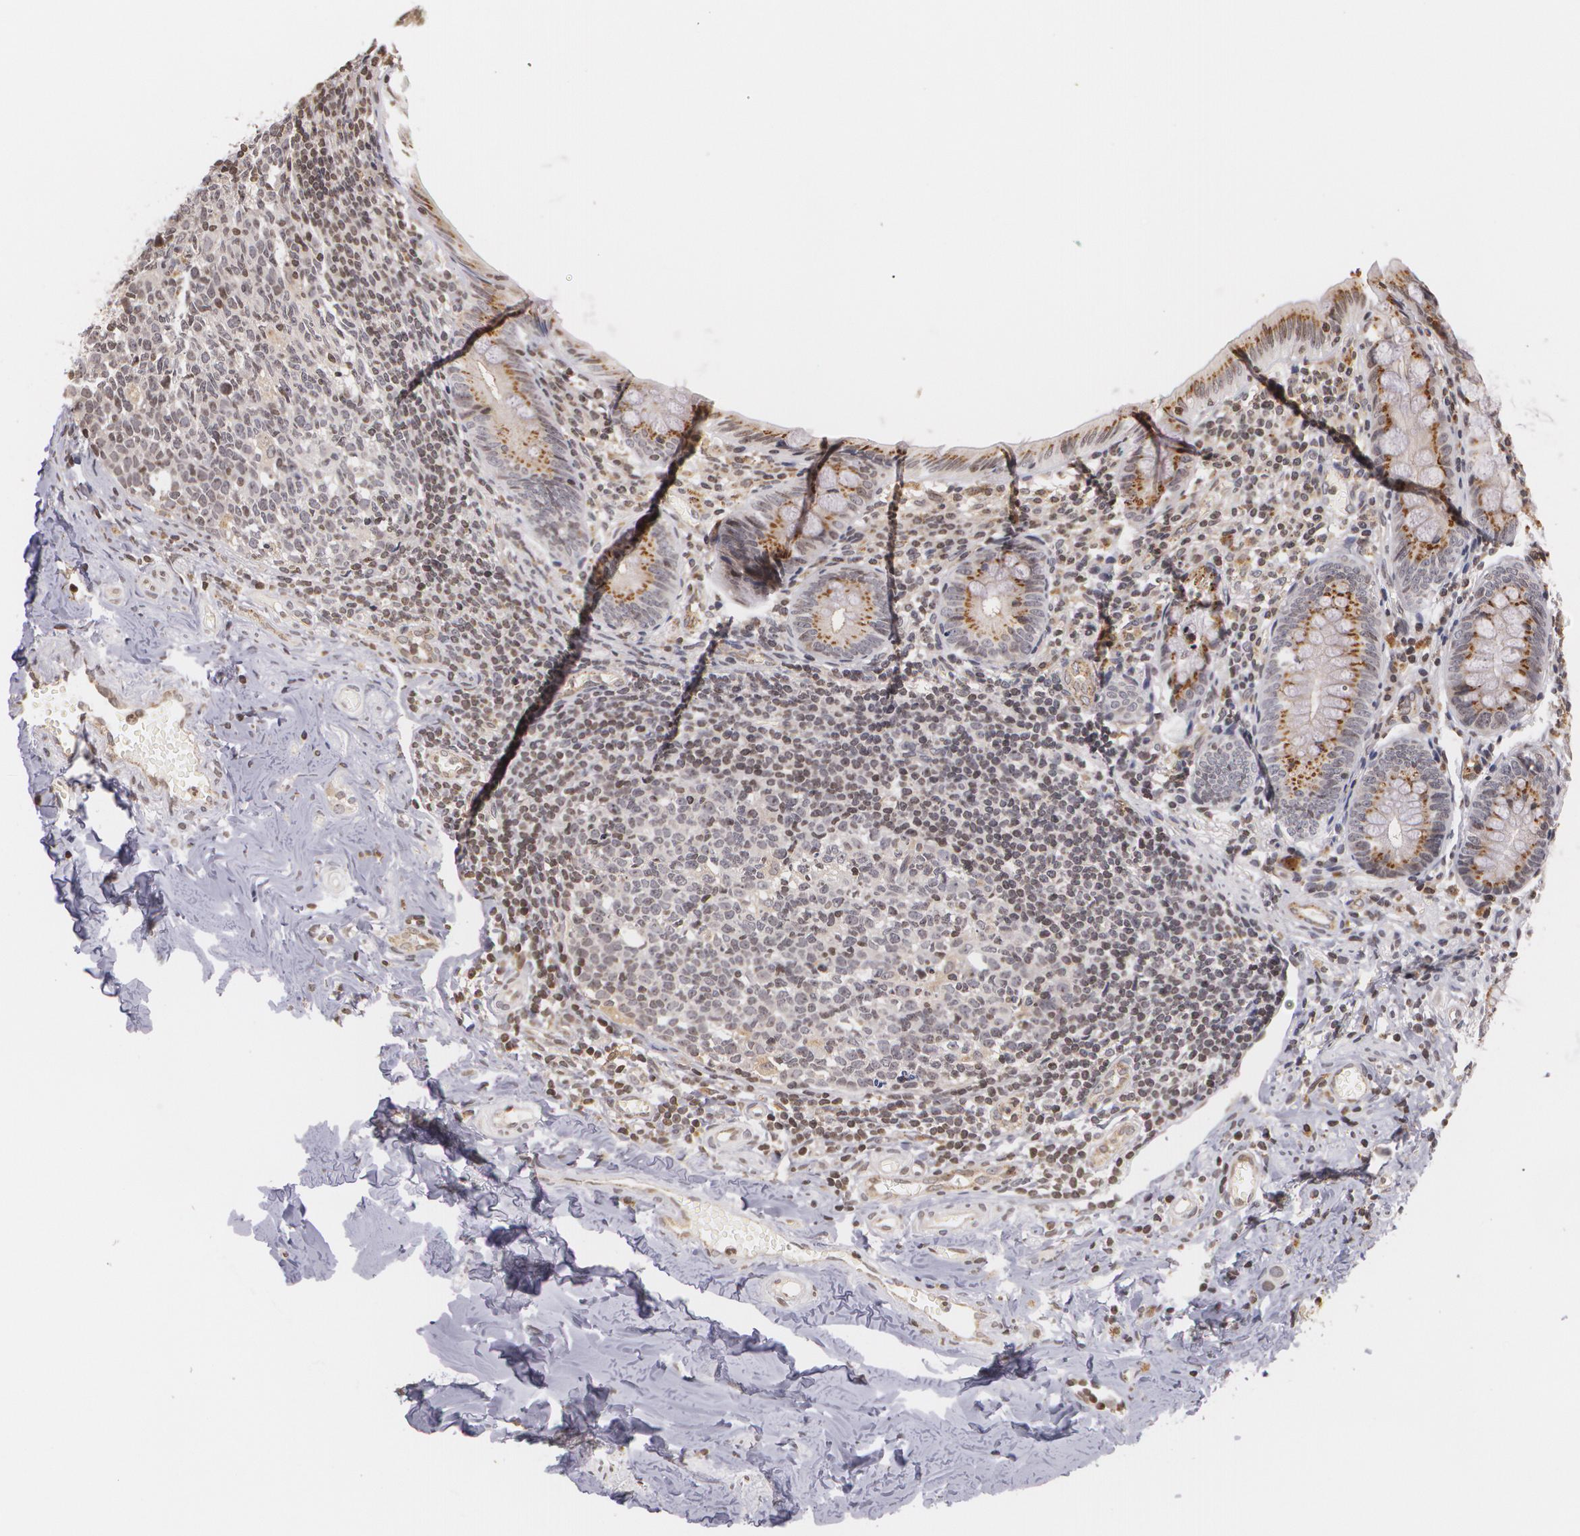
{"staining": {"intensity": "moderate", "quantity": ">75%", "location": "cytoplasmic/membranous,nuclear"}, "tissue": "appendix", "cell_type": "Glandular cells", "image_type": "normal", "snomed": [{"axis": "morphology", "description": "Normal tissue, NOS"}, {"axis": "topography", "description": "Appendix"}], "caption": "Protein staining demonstrates moderate cytoplasmic/membranous,nuclear staining in about >75% of glandular cells in benign appendix. Ihc stains the protein of interest in brown and the nuclei are stained blue.", "gene": "VAV3", "patient": {"sex": "female", "age": 17}}